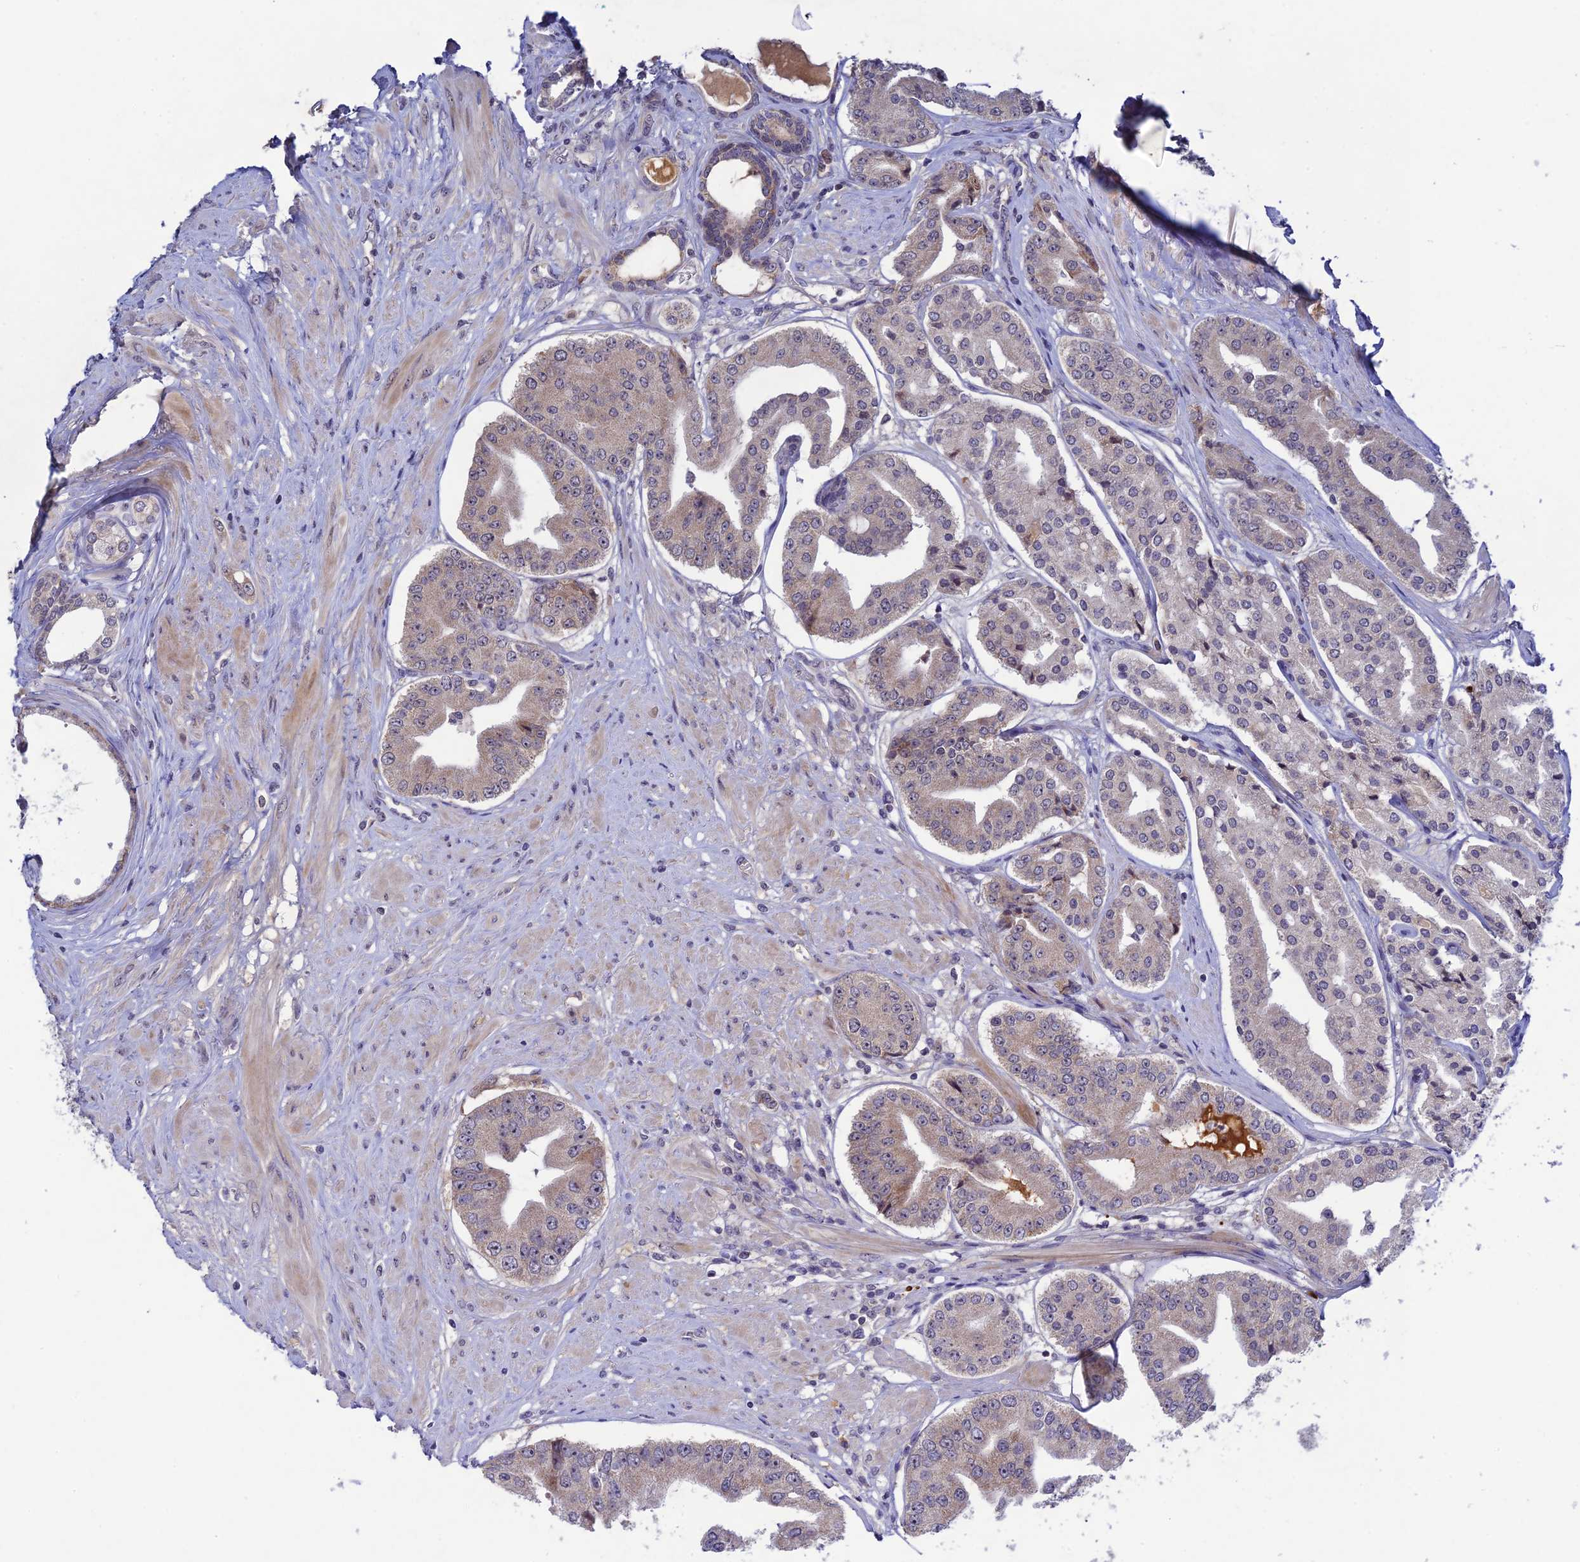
{"staining": {"intensity": "weak", "quantity": "25%-75%", "location": "cytoplasmic/membranous"}, "tissue": "prostate cancer", "cell_type": "Tumor cells", "image_type": "cancer", "snomed": [{"axis": "morphology", "description": "Adenocarcinoma, High grade"}, {"axis": "topography", "description": "Prostate"}], "caption": "An immunohistochemistry (IHC) micrograph of tumor tissue is shown. Protein staining in brown labels weak cytoplasmic/membranous positivity in prostate cancer within tumor cells.", "gene": "CHST5", "patient": {"sex": "male", "age": 63}}